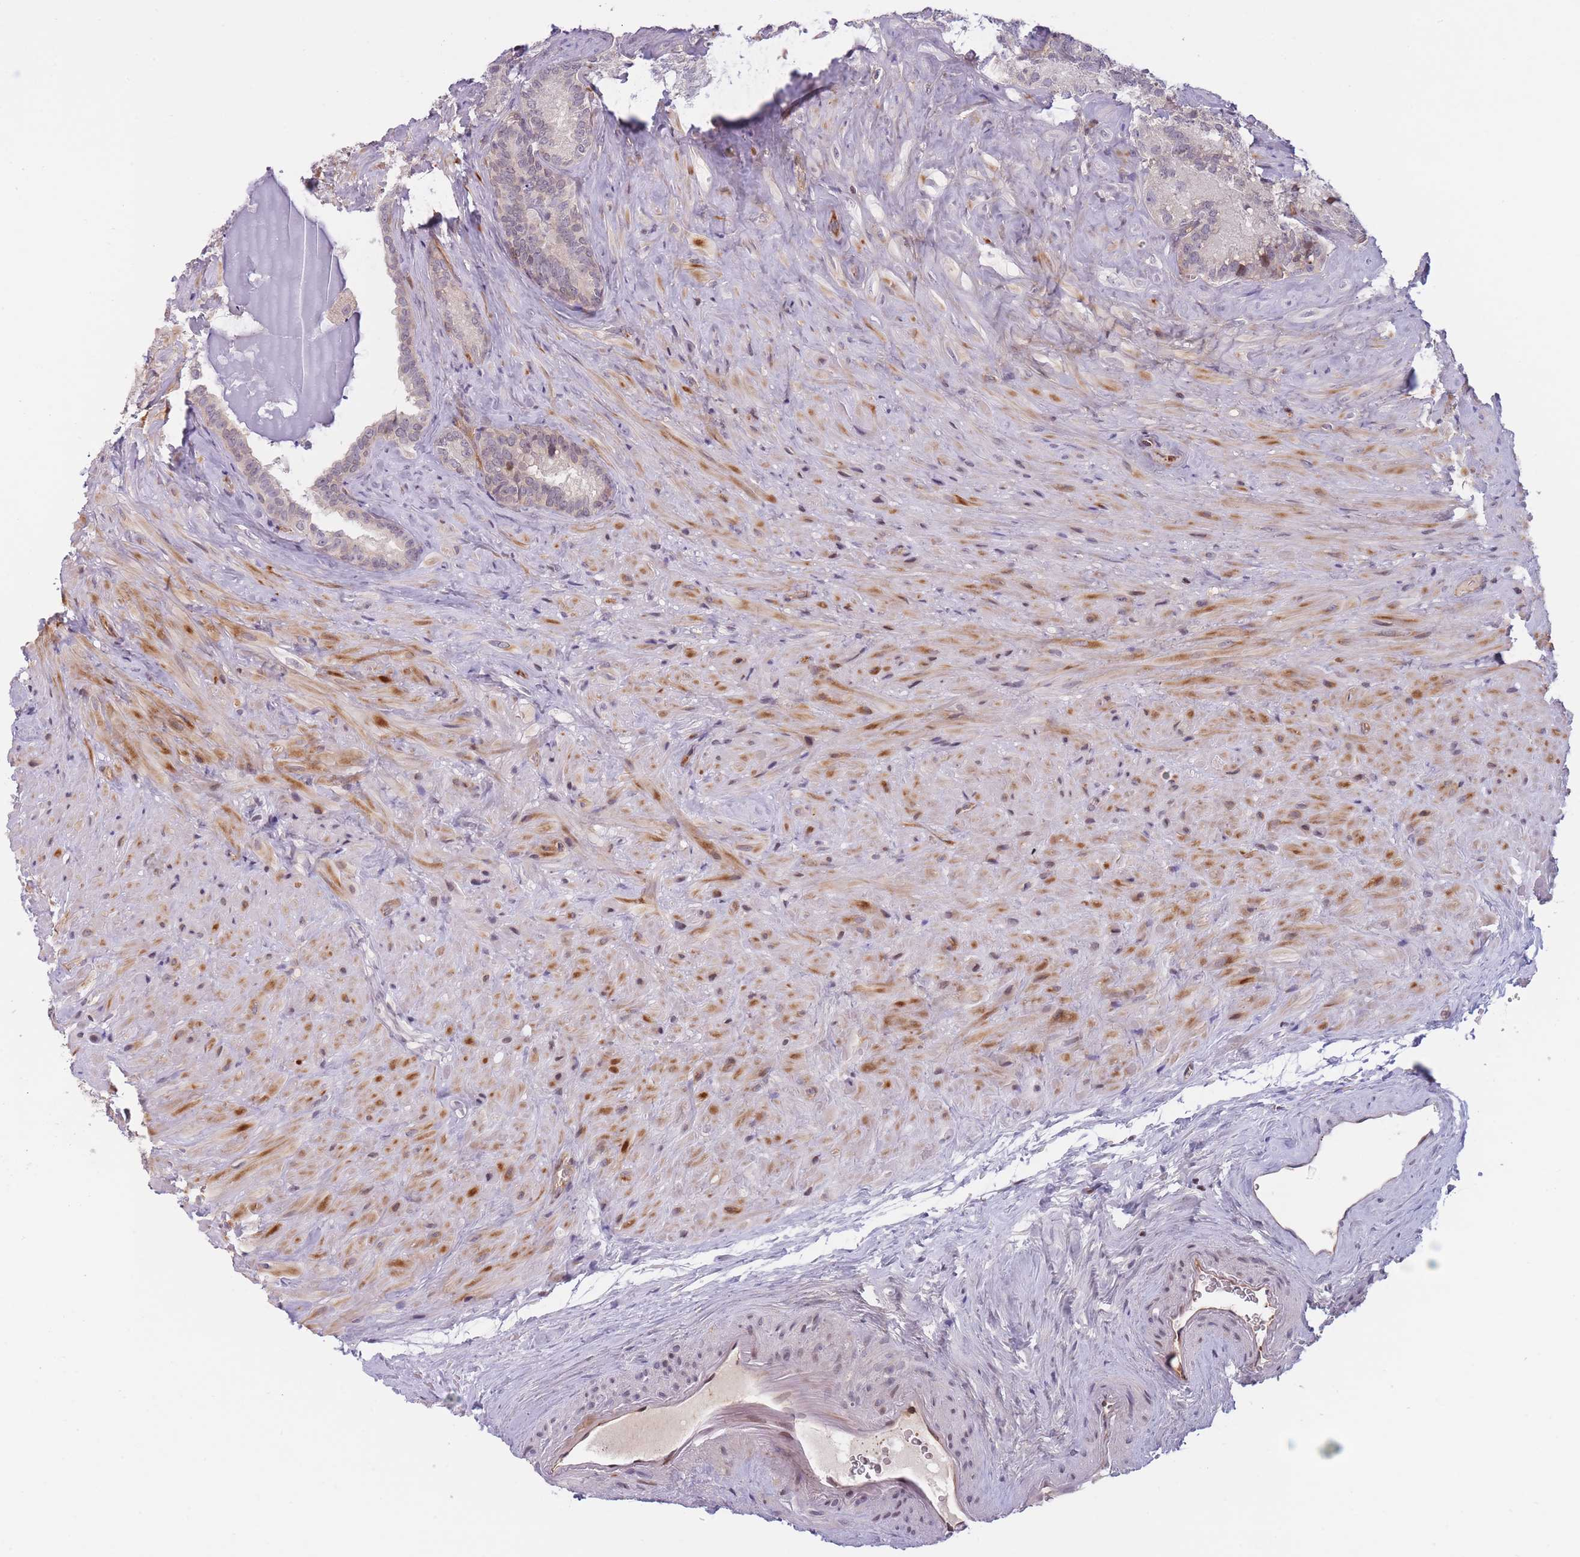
{"staining": {"intensity": "moderate", "quantity": "<25%", "location": "nuclear"}, "tissue": "seminal vesicle", "cell_type": "Glandular cells", "image_type": "normal", "snomed": [{"axis": "morphology", "description": "Normal tissue, NOS"}, {"axis": "topography", "description": "Seminal veicle"}], "caption": "Immunohistochemistry (IHC) image of normal seminal vesicle stained for a protein (brown), which demonstrates low levels of moderate nuclear expression in approximately <25% of glandular cells.", "gene": "SLC35F5", "patient": {"sex": "male", "age": 62}}